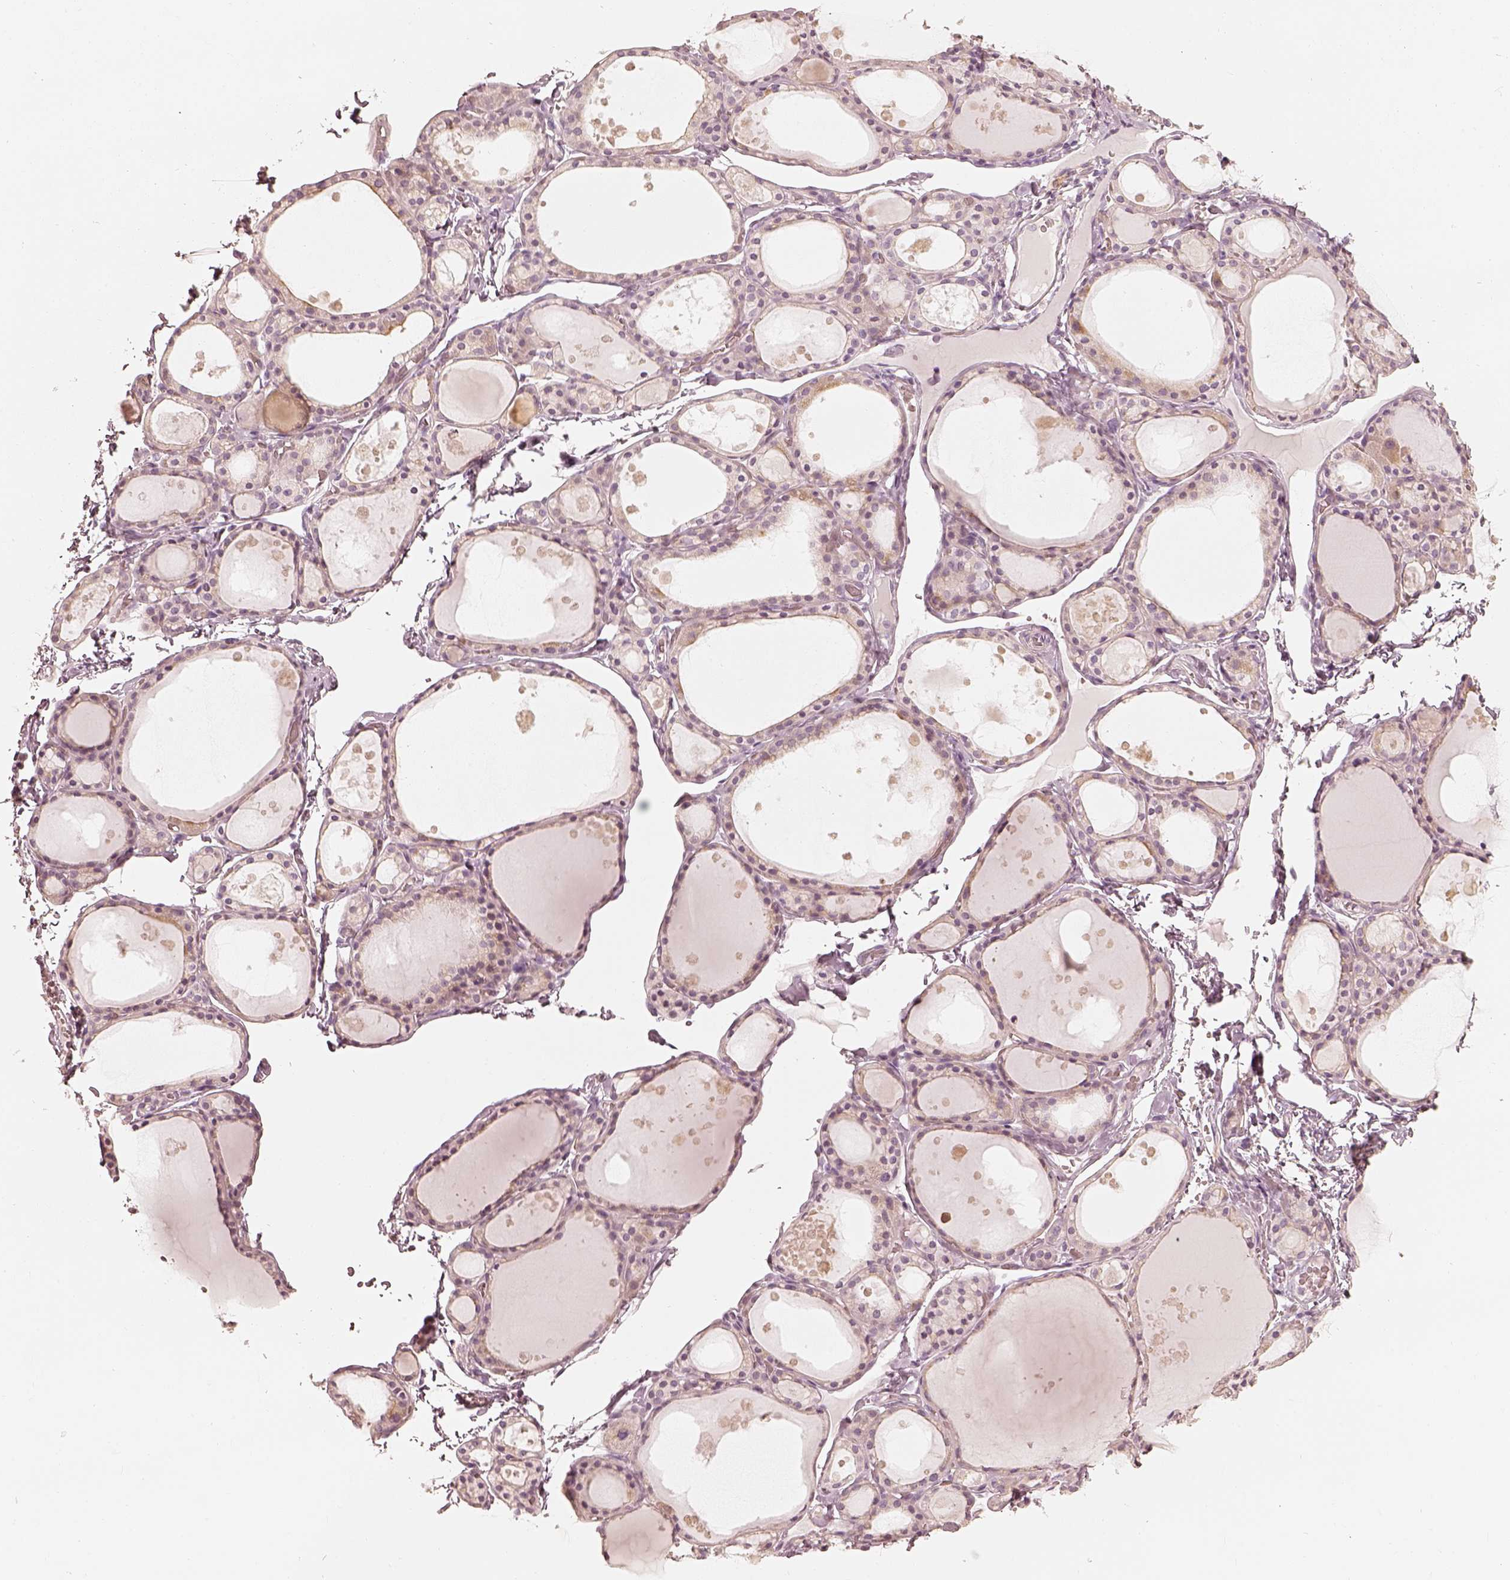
{"staining": {"intensity": "weak", "quantity": "25%-75%", "location": "cytoplasmic/membranous"}, "tissue": "thyroid gland", "cell_type": "Glandular cells", "image_type": "normal", "snomed": [{"axis": "morphology", "description": "Normal tissue, NOS"}, {"axis": "topography", "description": "Thyroid gland"}], "caption": "Immunohistochemistry photomicrograph of normal human thyroid gland stained for a protein (brown), which displays low levels of weak cytoplasmic/membranous positivity in about 25%-75% of glandular cells.", "gene": "FMNL2", "patient": {"sex": "male", "age": 68}}